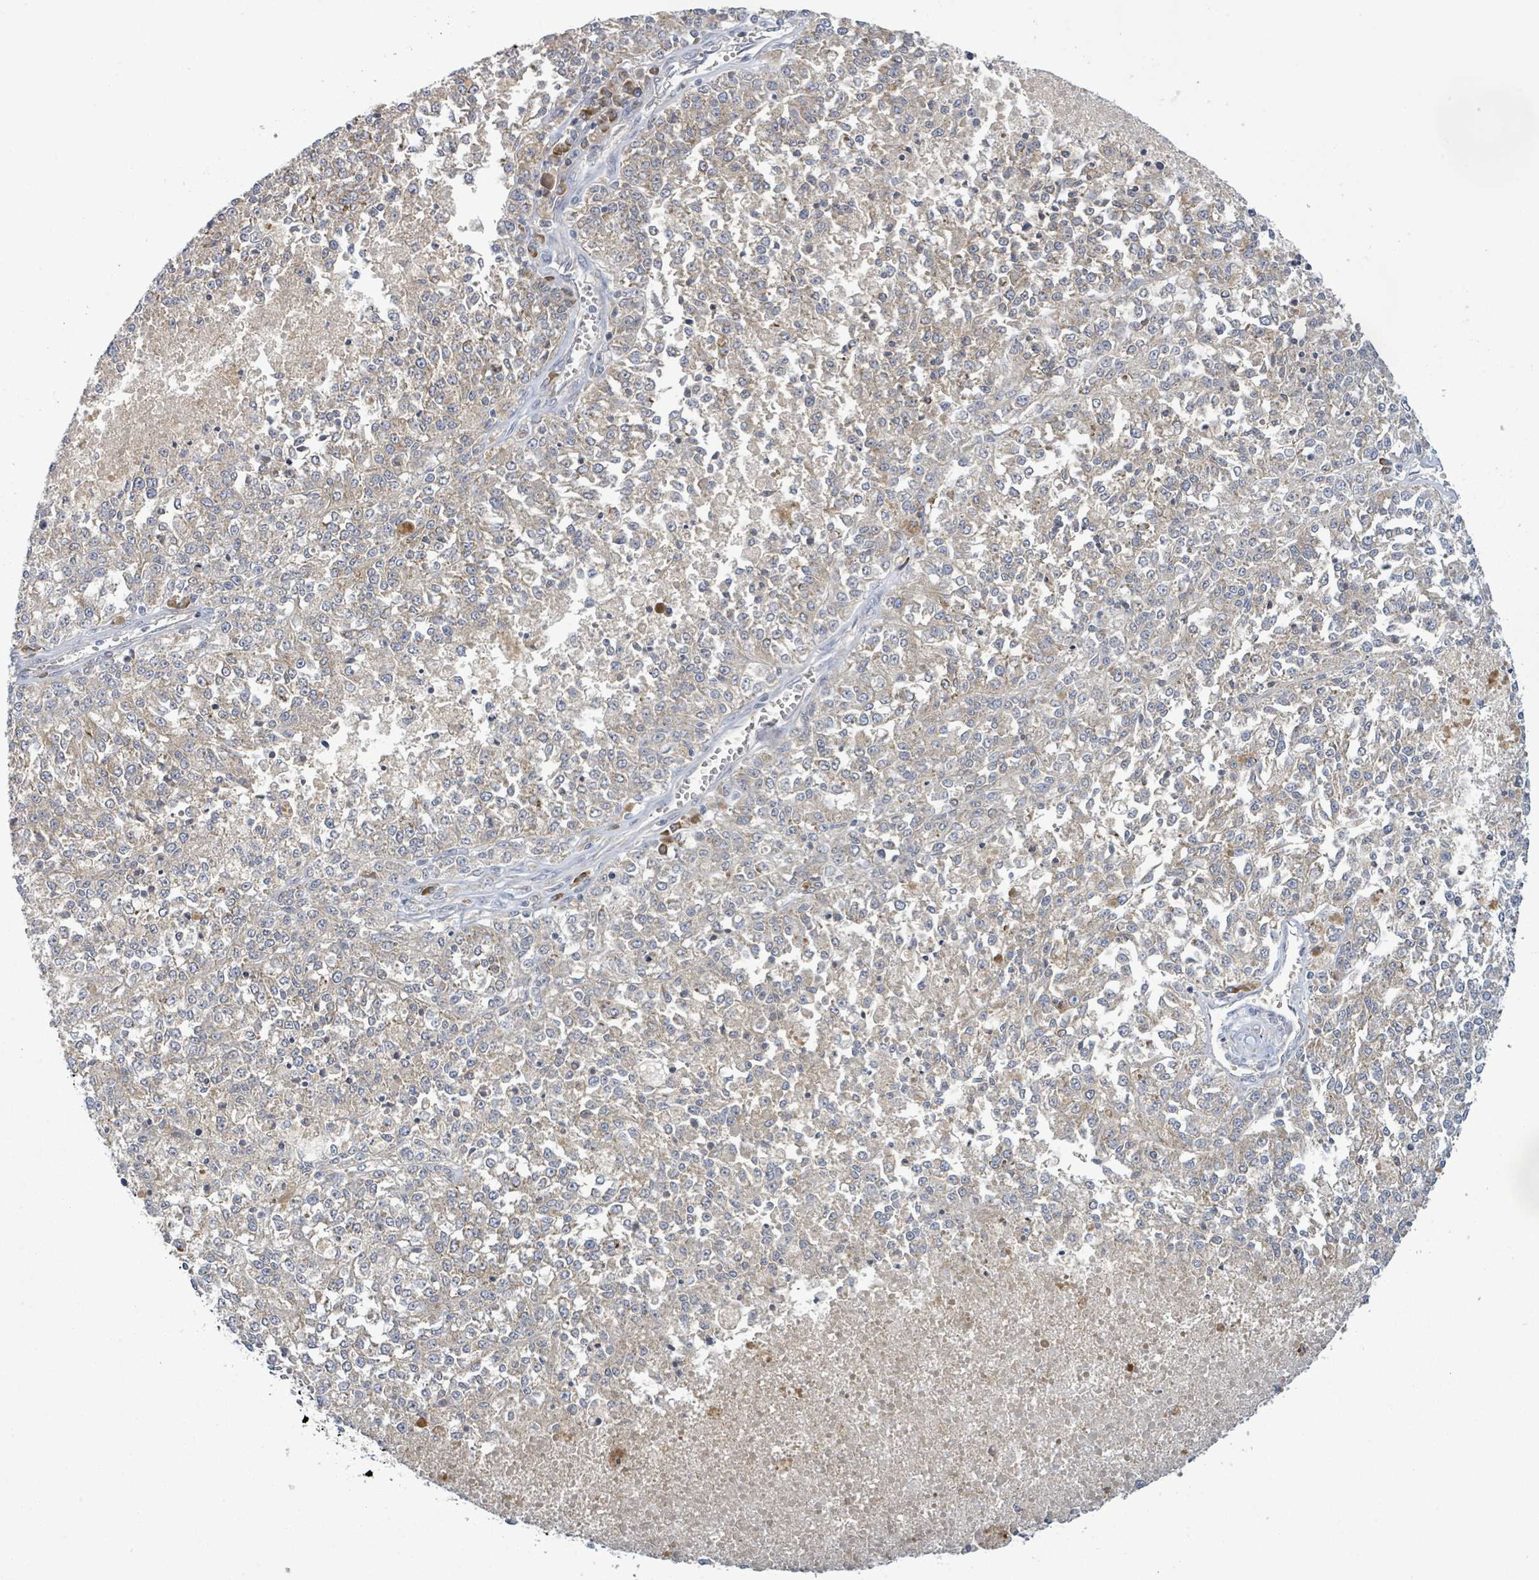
{"staining": {"intensity": "weak", "quantity": "25%-75%", "location": "cytoplasmic/membranous"}, "tissue": "melanoma", "cell_type": "Tumor cells", "image_type": "cancer", "snomed": [{"axis": "morphology", "description": "Malignant melanoma, NOS"}, {"axis": "topography", "description": "Skin"}], "caption": "Approximately 25%-75% of tumor cells in human melanoma exhibit weak cytoplasmic/membranous protein positivity as visualized by brown immunohistochemical staining.", "gene": "ATP13A1", "patient": {"sex": "female", "age": 64}}